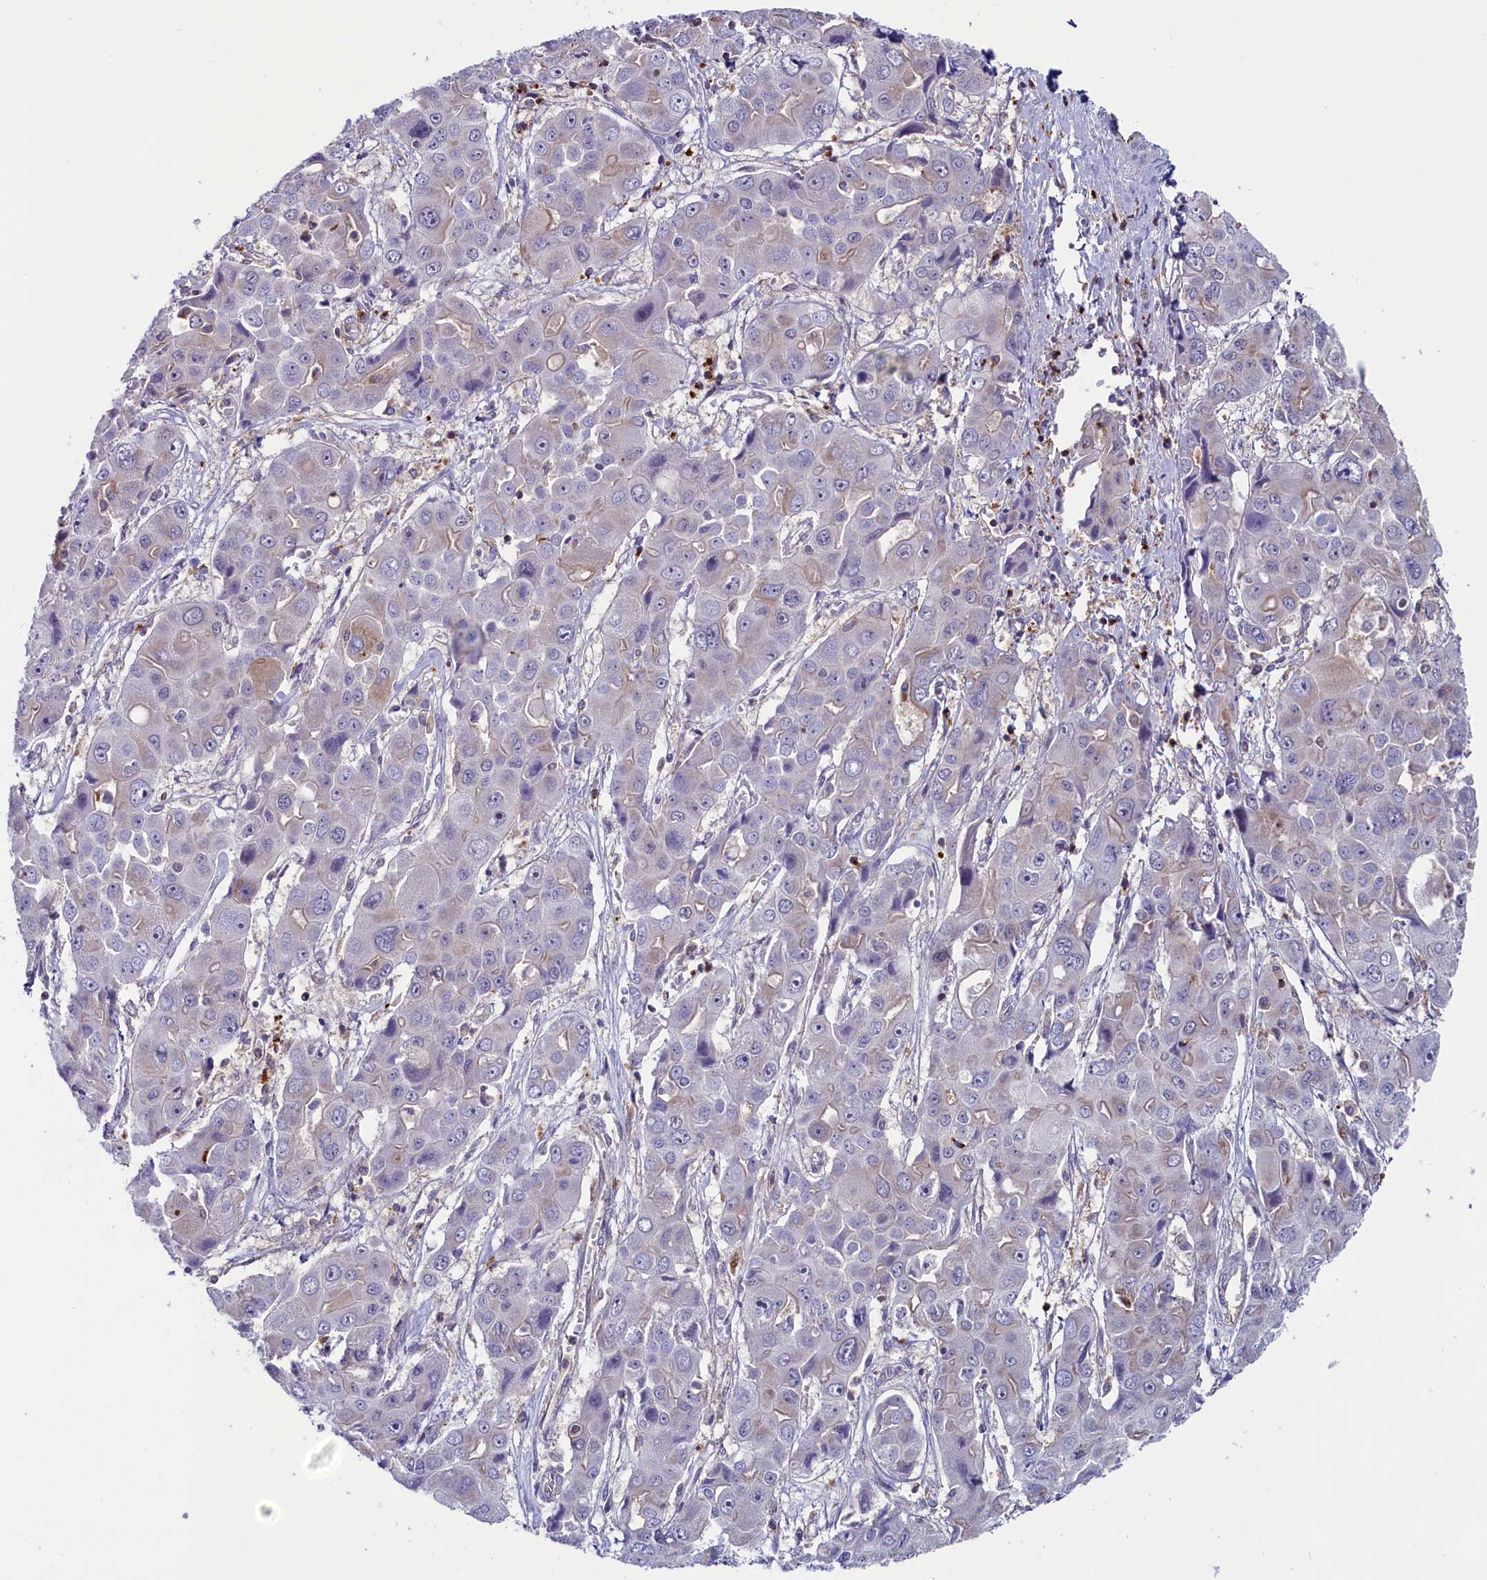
{"staining": {"intensity": "negative", "quantity": "none", "location": "none"}, "tissue": "liver cancer", "cell_type": "Tumor cells", "image_type": "cancer", "snomed": [{"axis": "morphology", "description": "Cholangiocarcinoma"}, {"axis": "topography", "description": "Liver"}], "caption": "Liver cancer (cholangiocarcinoma) stained for a protein using immunohistochemistry (IHC) exhibits no staining tumor cells.", "gene": "CIAPIN1", "patient": {"sex": "male", "age": 67}}